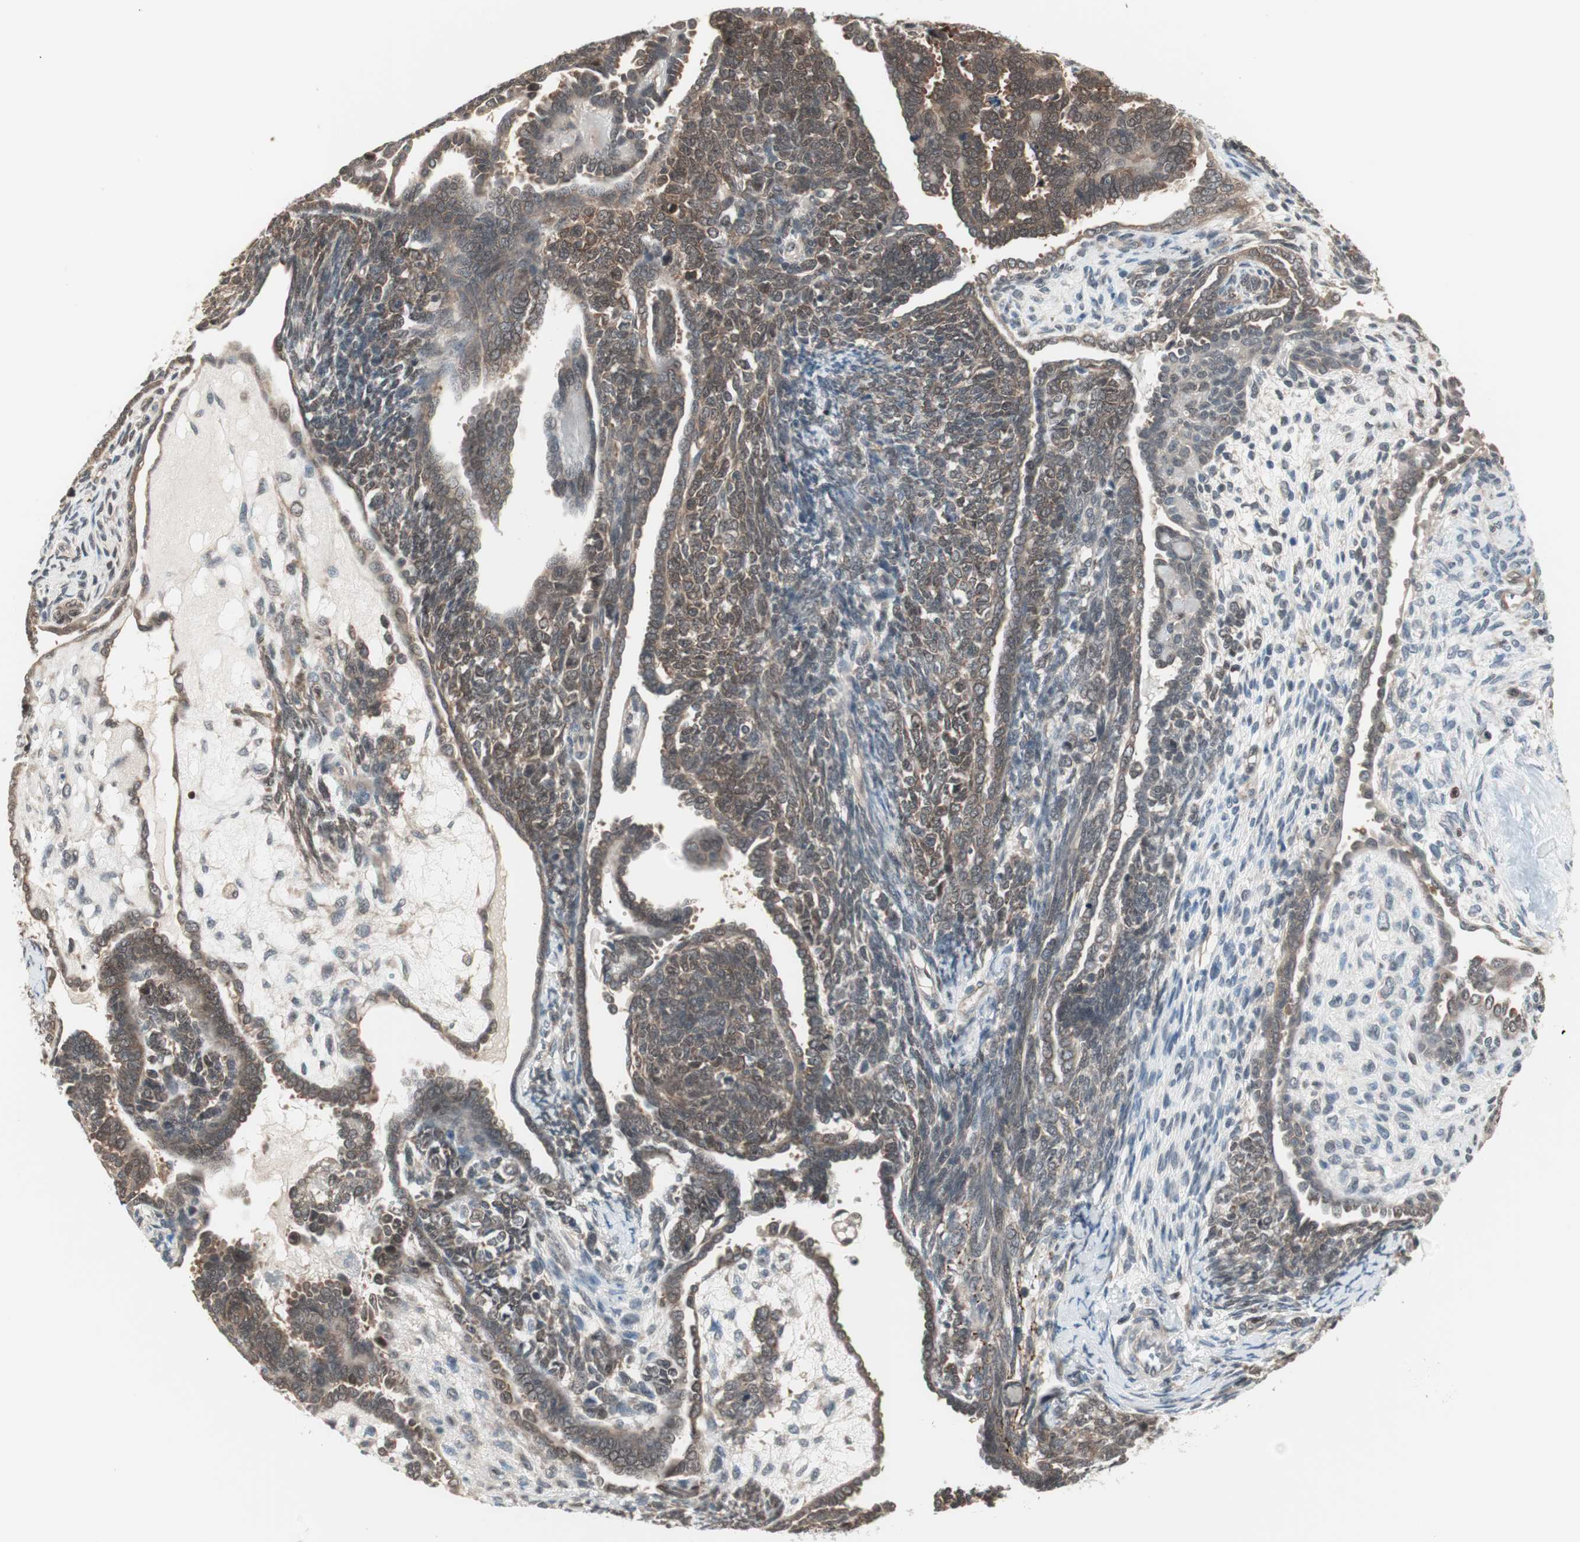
{"staining": {"intensity": "weak", "quantity": "25%-75%", "location": "cytoplasmic/membranous"}, "tissue": "endometrial cancer", "cell_type": "Tumor cells", "image_type": "cancer", "snomed": [{"axis": "morphology", "description": "Neoplasm, malignant, NOS"}, {"axis": "topography", "description": "Endometrium"}], "caption": "Brown immunohistochemical staining in human malignant neoplasm (endometrial) reveals weak cytoplasmic/membranous expression in about 25%-75% of tumor cells.", "gene": "UBE2I", "patient": {"sex": "female", "age": 74}}